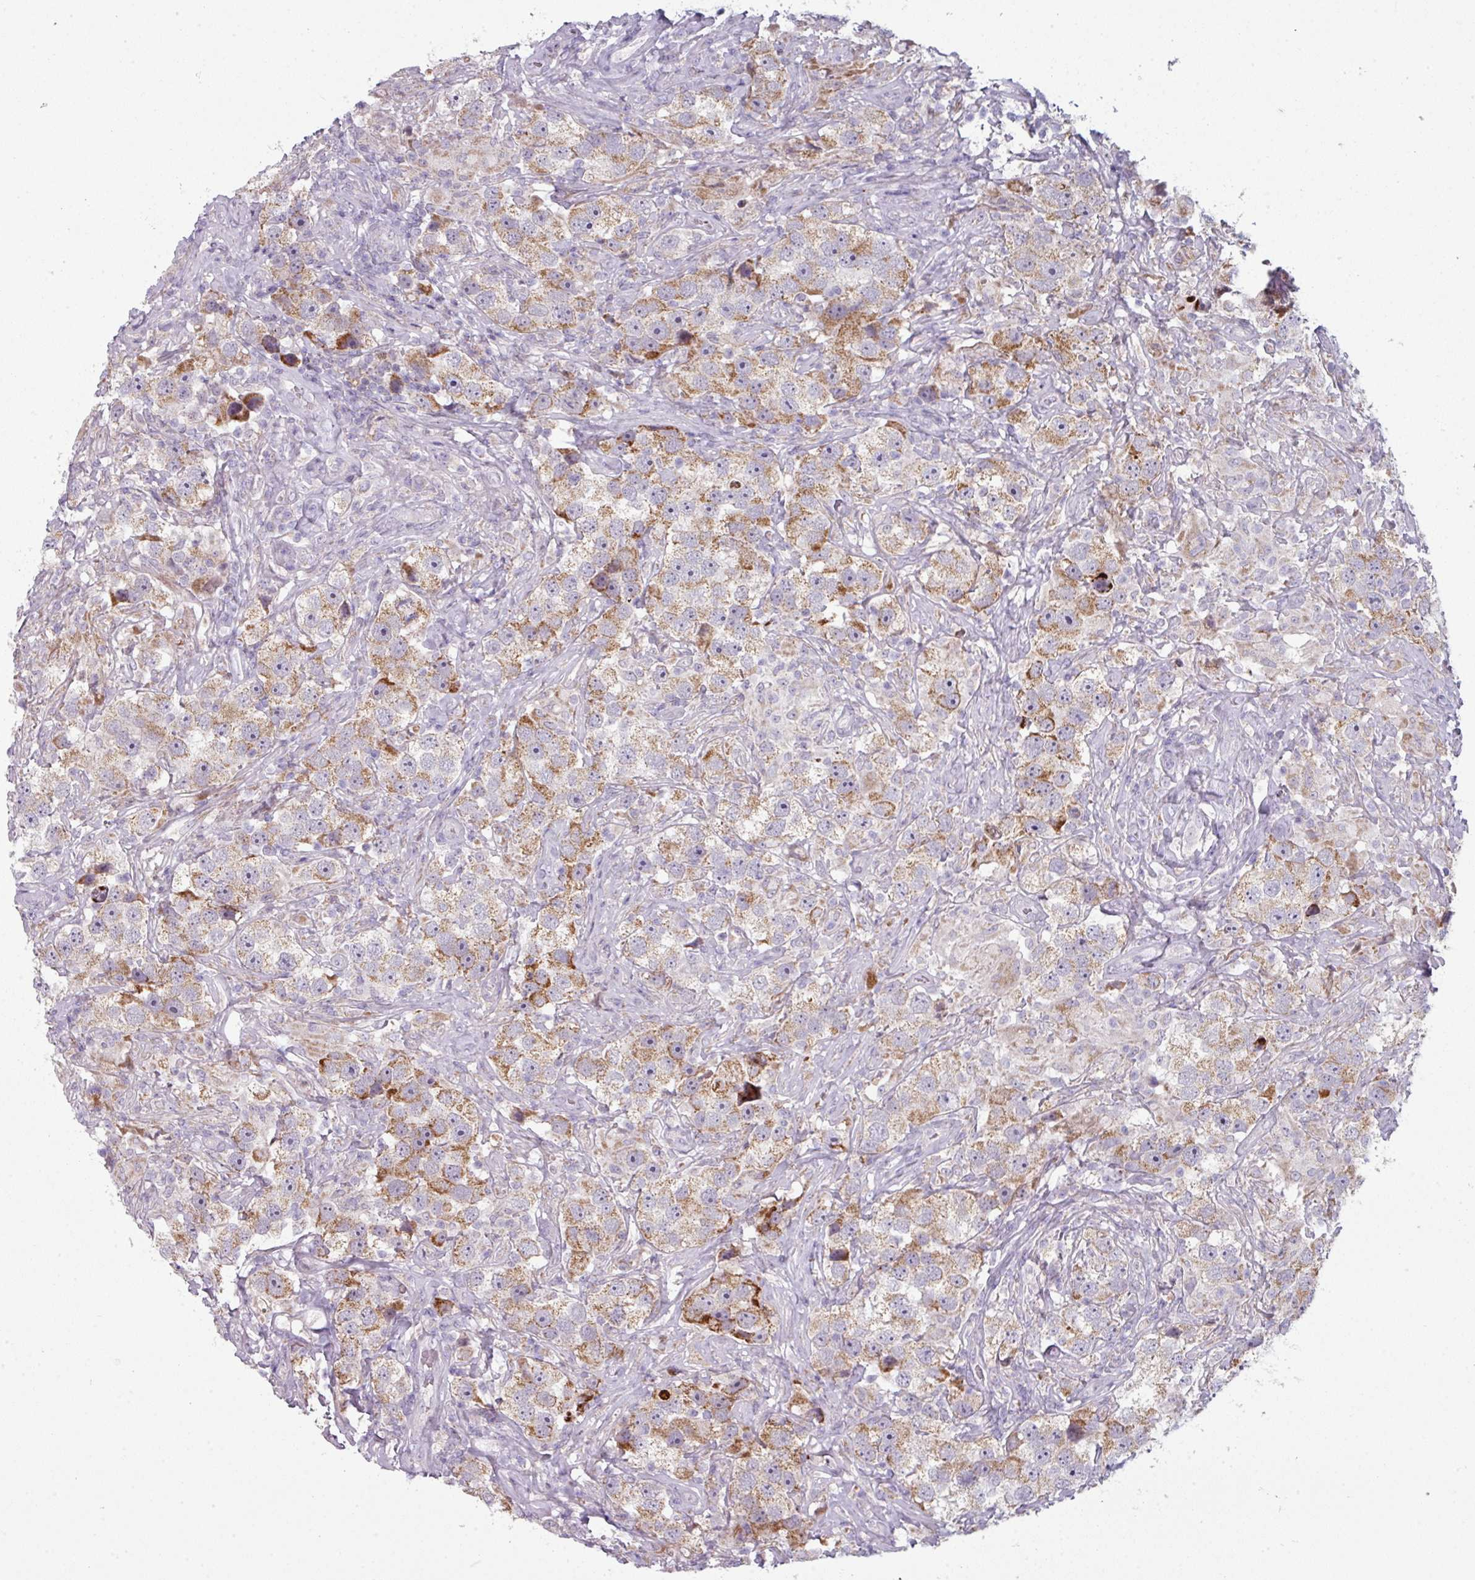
{"staining": {"intensity": "moderate", "quantity": ">75%", "location": "cytoplasmic/membranous"}, "tissue": "testis cancer", "cell_type": "Tumor cells", "image_type": "cancer", "snomed": [{"axis": "morphology", "description": "Seminoma, NOS"}, {"axis": "topography", "description": "Testis"}], "caption": "Immunohistochemistry staining of seminoma (testis), which reveals medium levels of moderate cytoplasmic/membranous staining in approximately >75% of tumor cells indicating moderate cytoplasmic/membranous protein positivity. The staining was performed using DAB (3,3'-diaminobenzidine) (brown) for protein detection and nuclei were counterstained in hematoxylin (blue).", "gene": "ZNF615", "patient": {"sex": "male", "age": 49}}